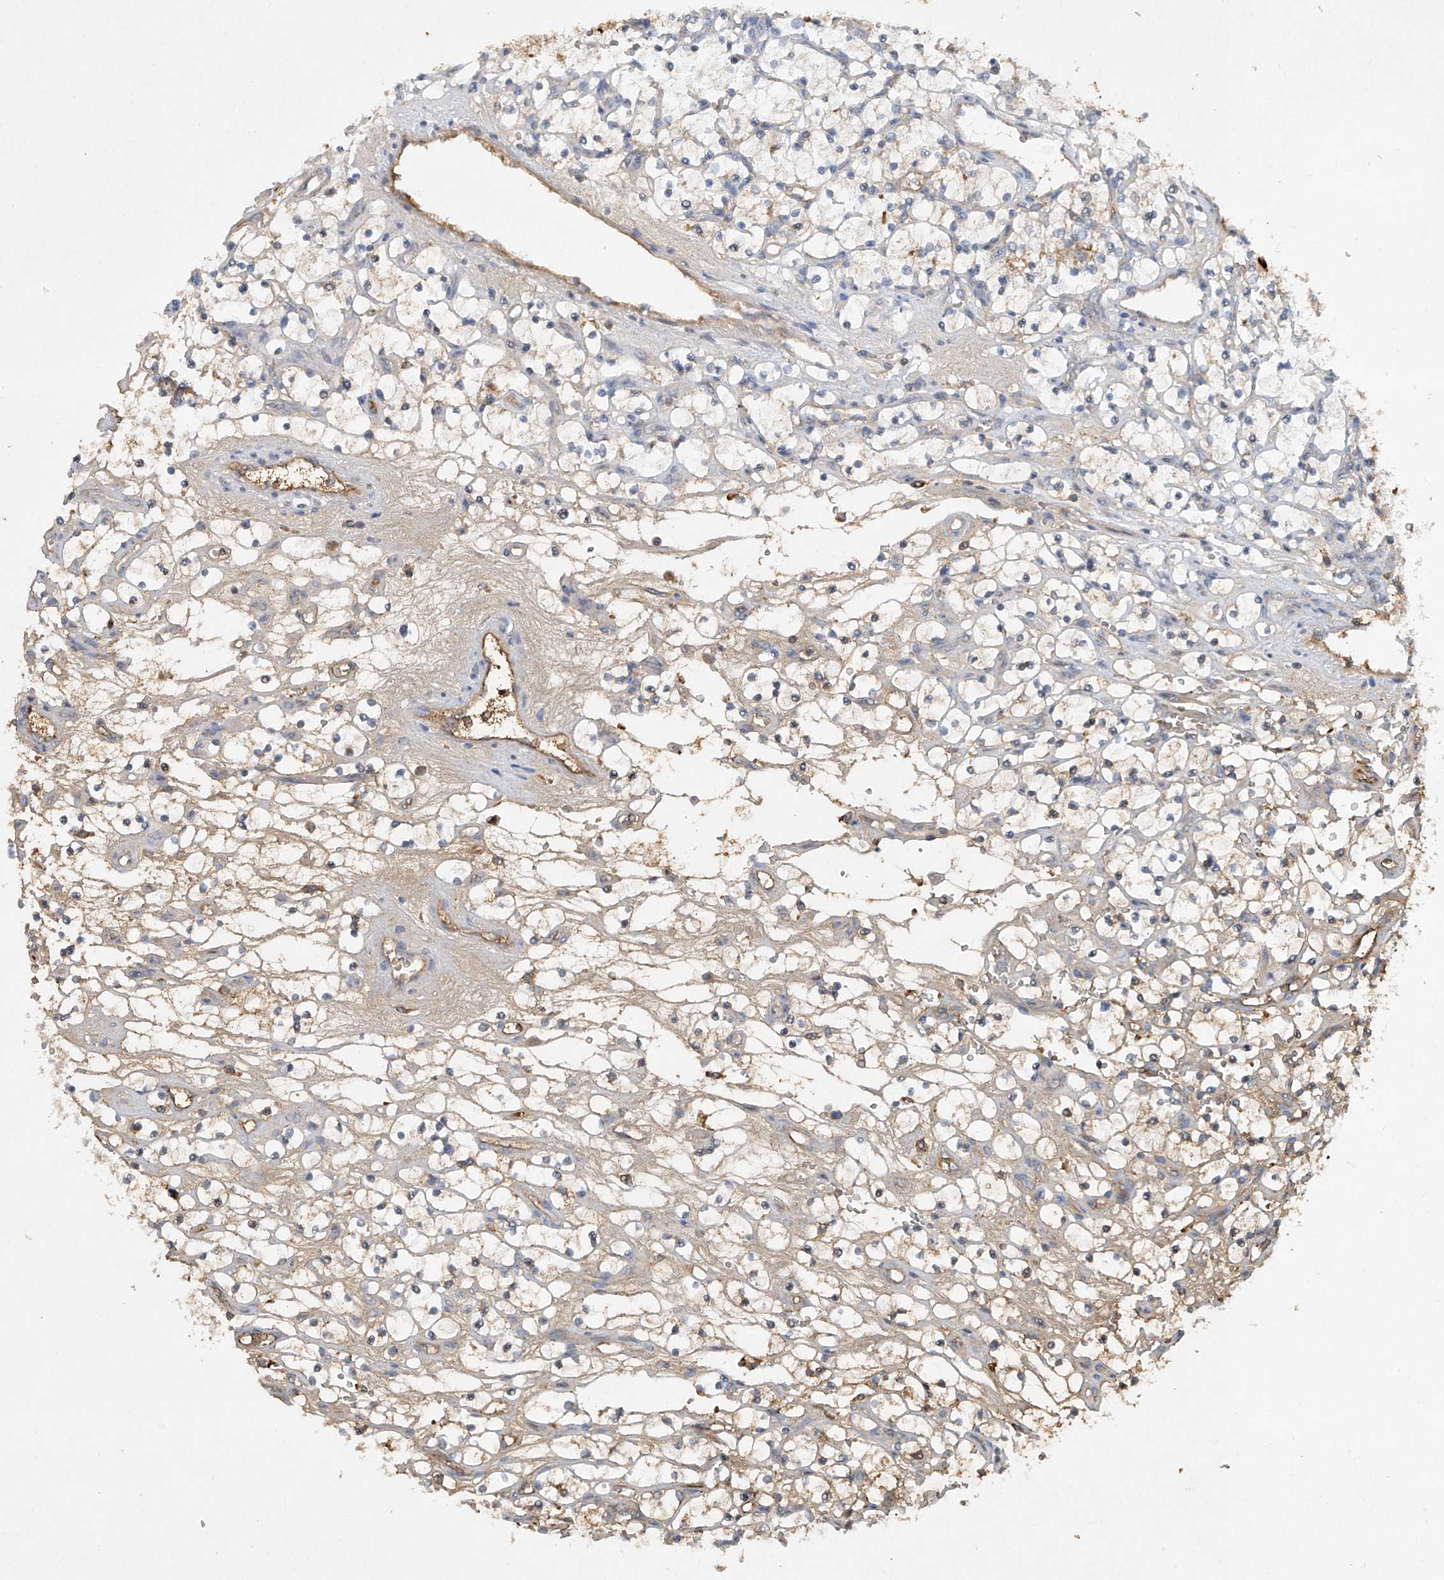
{"staining": {"intensity": "weak", "quantity": "<25%", "location": "cytoplasmic/membranous"}, "tissue": "renal cancer", "cell_type": "Tumor cells", "image_type": "cancer", "snomed": [{"axis": "morphology", "description": "Adenocarcinoma, NOS"}, {"axis": "topography", "description": "Kidney"}], "caption": "A histopathology image of human renal cancer is negative for staining in tumor cells.", "gene": "HAS3", "patient": {"sex": "female", "age": 69}}